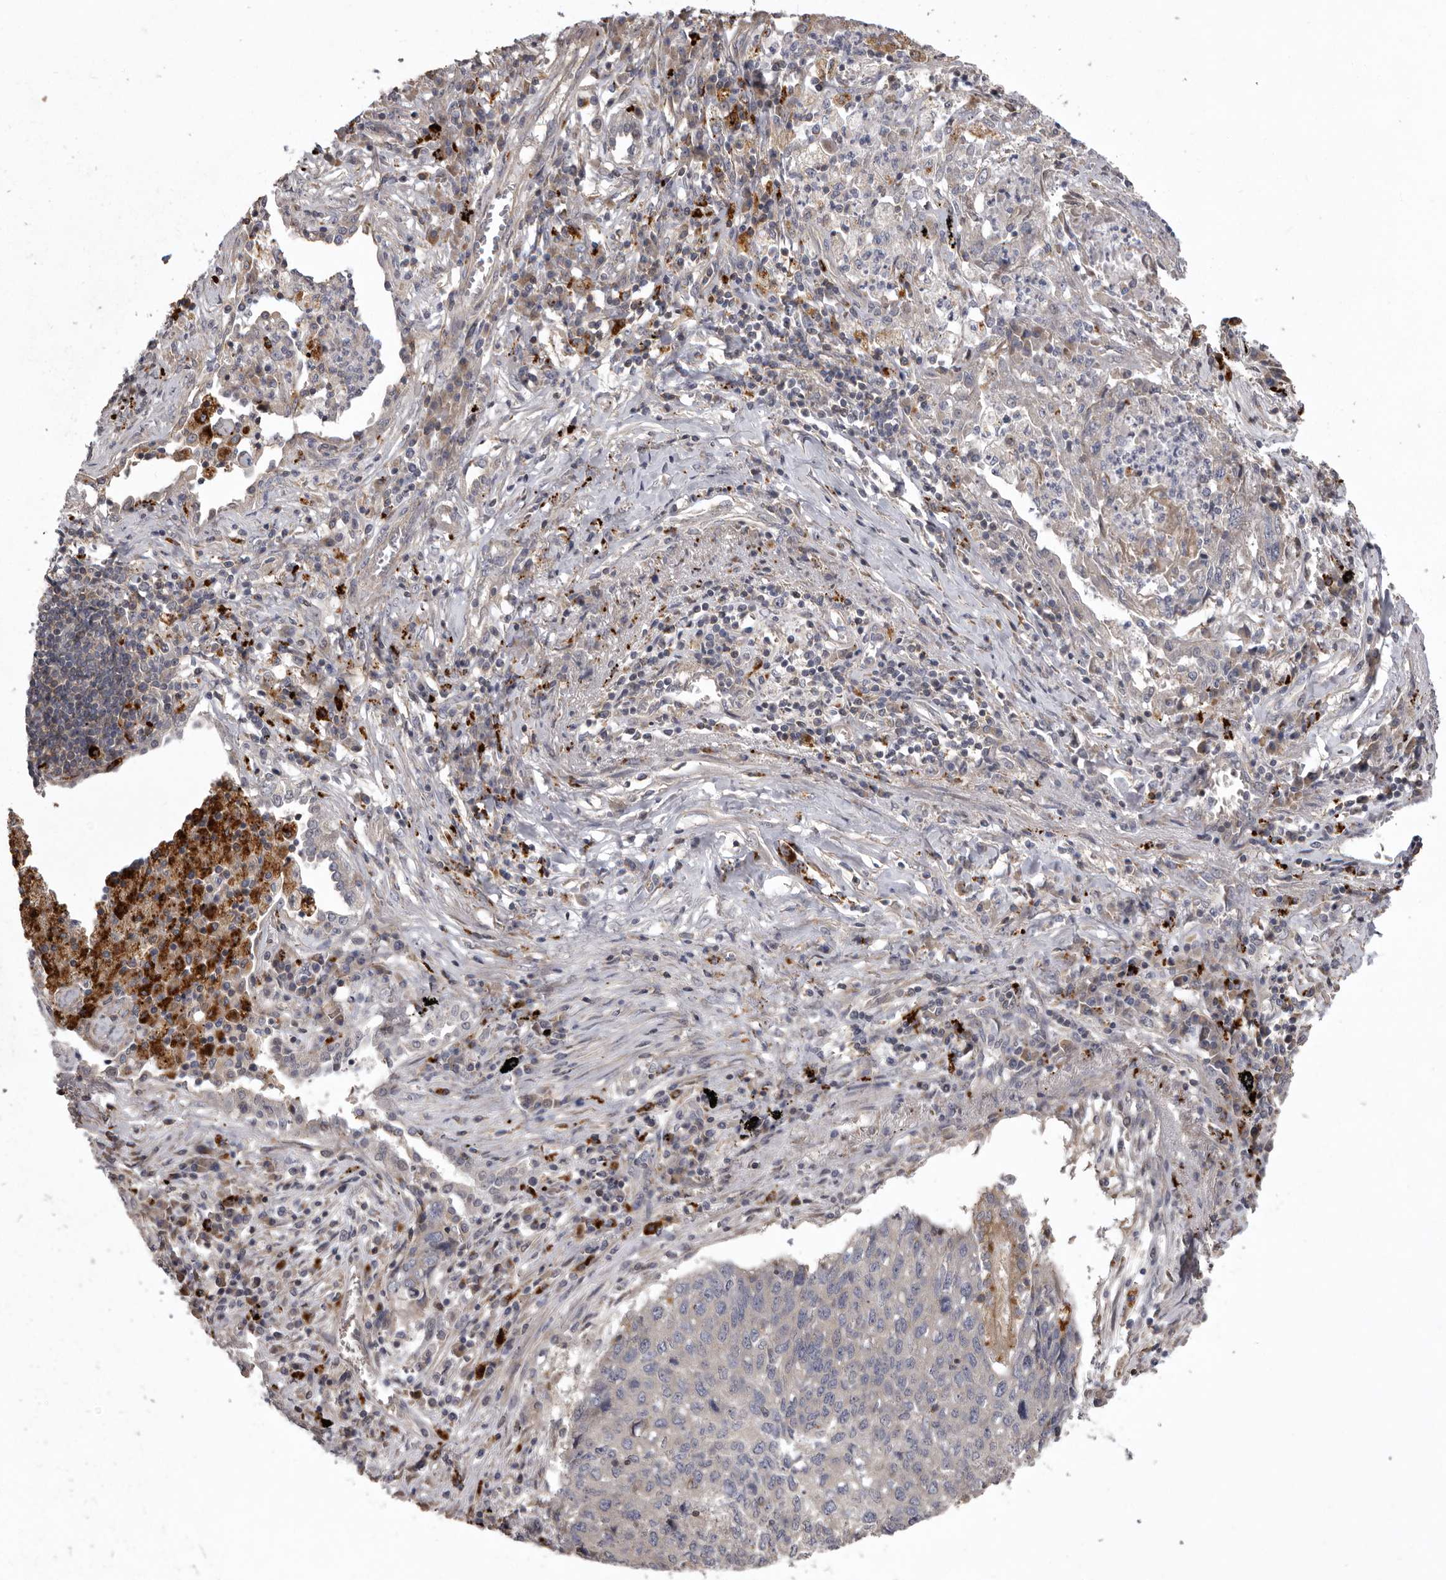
{"staining": {"intensity": "negative", "quantity": "none", "location": "none"}, "tissue": "lung cancer", "cell_type": "Tumor cells", "image_type": "cancer", "snomed": [{"axis": "morphology", "description": "Squamous cell carcinoma, NOS"}, {"axis": "topography", "description": "Lung"}], "caption": "Image shows no protein staining in tumor cells of lung cancer (squamous cell carcinoma) tissue. (Stains: DAB (3,3'-diaminobenzidine) immunohistochemistry with hematoxylin counter stain, Microscopy: brightfield microscopy at high magnification).", "gene": "WDR47", "patient": {"sex": "female", "age": 63}}